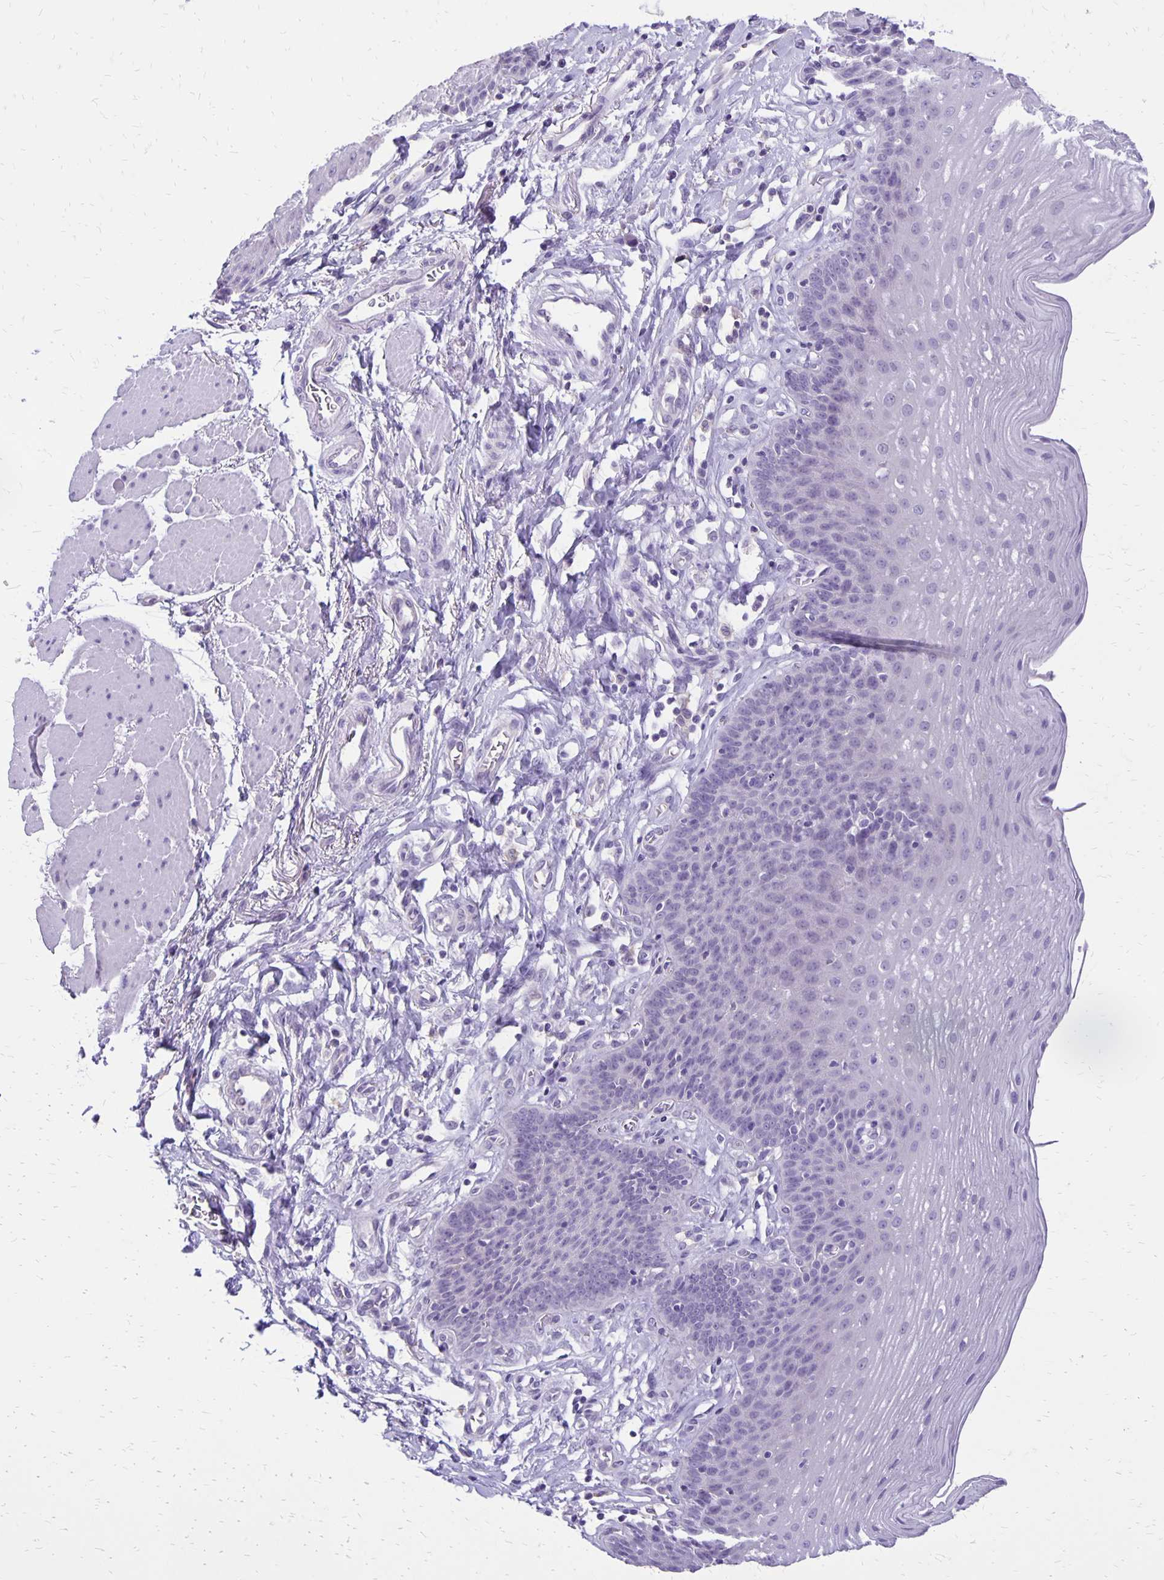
{"staining": {"intensity": "negative", "quantity": "none", "location": "none"}, "tissue": "esophagus", "cell_type": "Squamous epithelial cells", "image_type": "normal", "snomed": [{"axis": "morphology", "description": "Normal tissue, NOS"}, {"axis": "topography", "description": "Esophagus"}], "caption": "Squamous epithelial cells show no significant protein positivity in benign esophagus. Brightfield microscopy of immunohistochemistry (IHC) stained with DAB (3,3'-diaminobenzidine) (brown) and hematoxylin (blue), captured at high magnification.", "gene": "ANKRD45", "patient": {"sex": "female", "age": 81}}